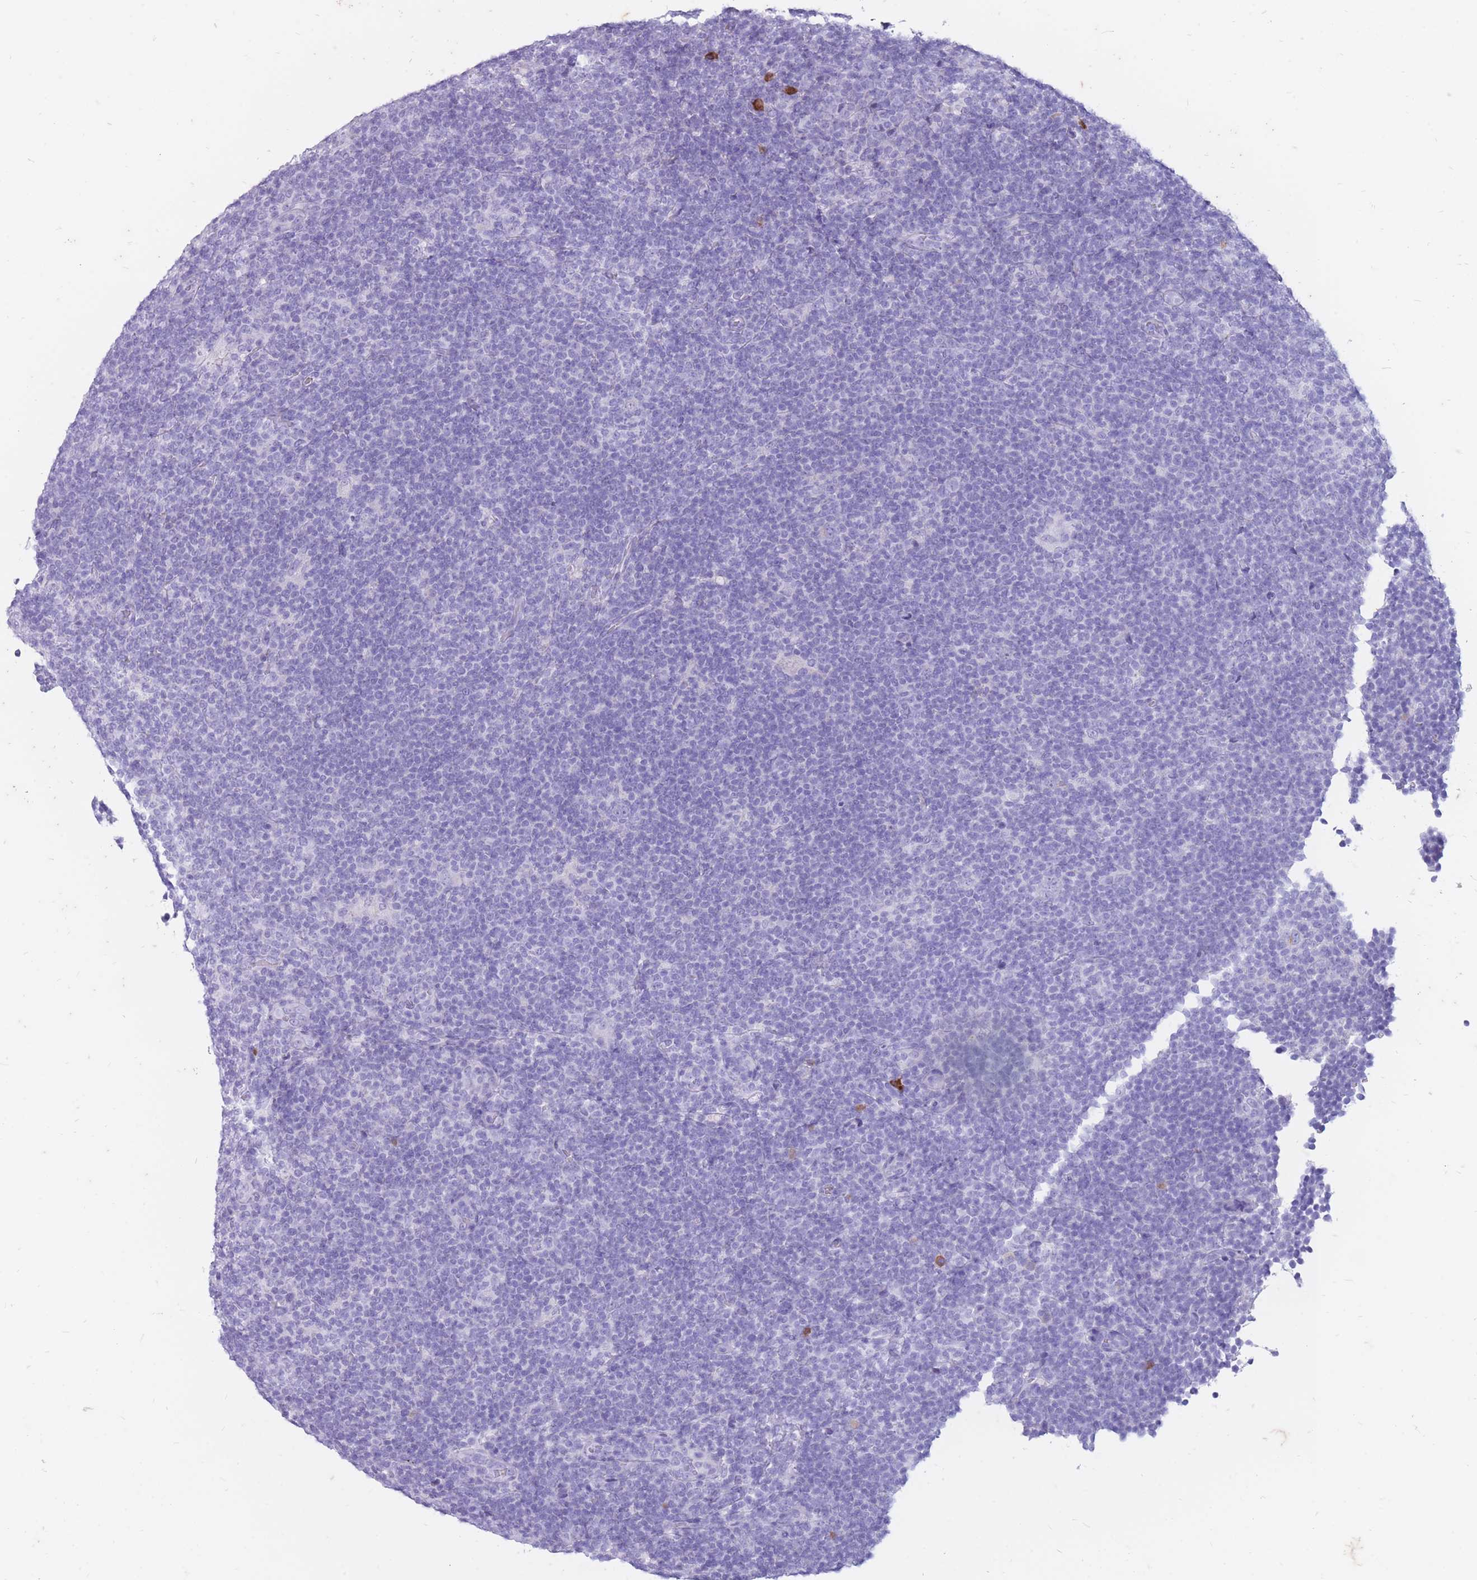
{"staining": {"intensity": "negative", "quantity": "none", "location": "none"}, "tissue": "lymphoma", "cell_type": "Tumor cells", "image_type": "cancer", "snomed": [{"axis": "morphology", "description": "Hodgkin's disease, NOS"}, {"axis": "topography", "description": "Lymph node"}], "caption": "There is no significant expression in tumor cells of lymphoma.", "gene": "ZFP37", "patient": {"sex": "female", "age": 57}}